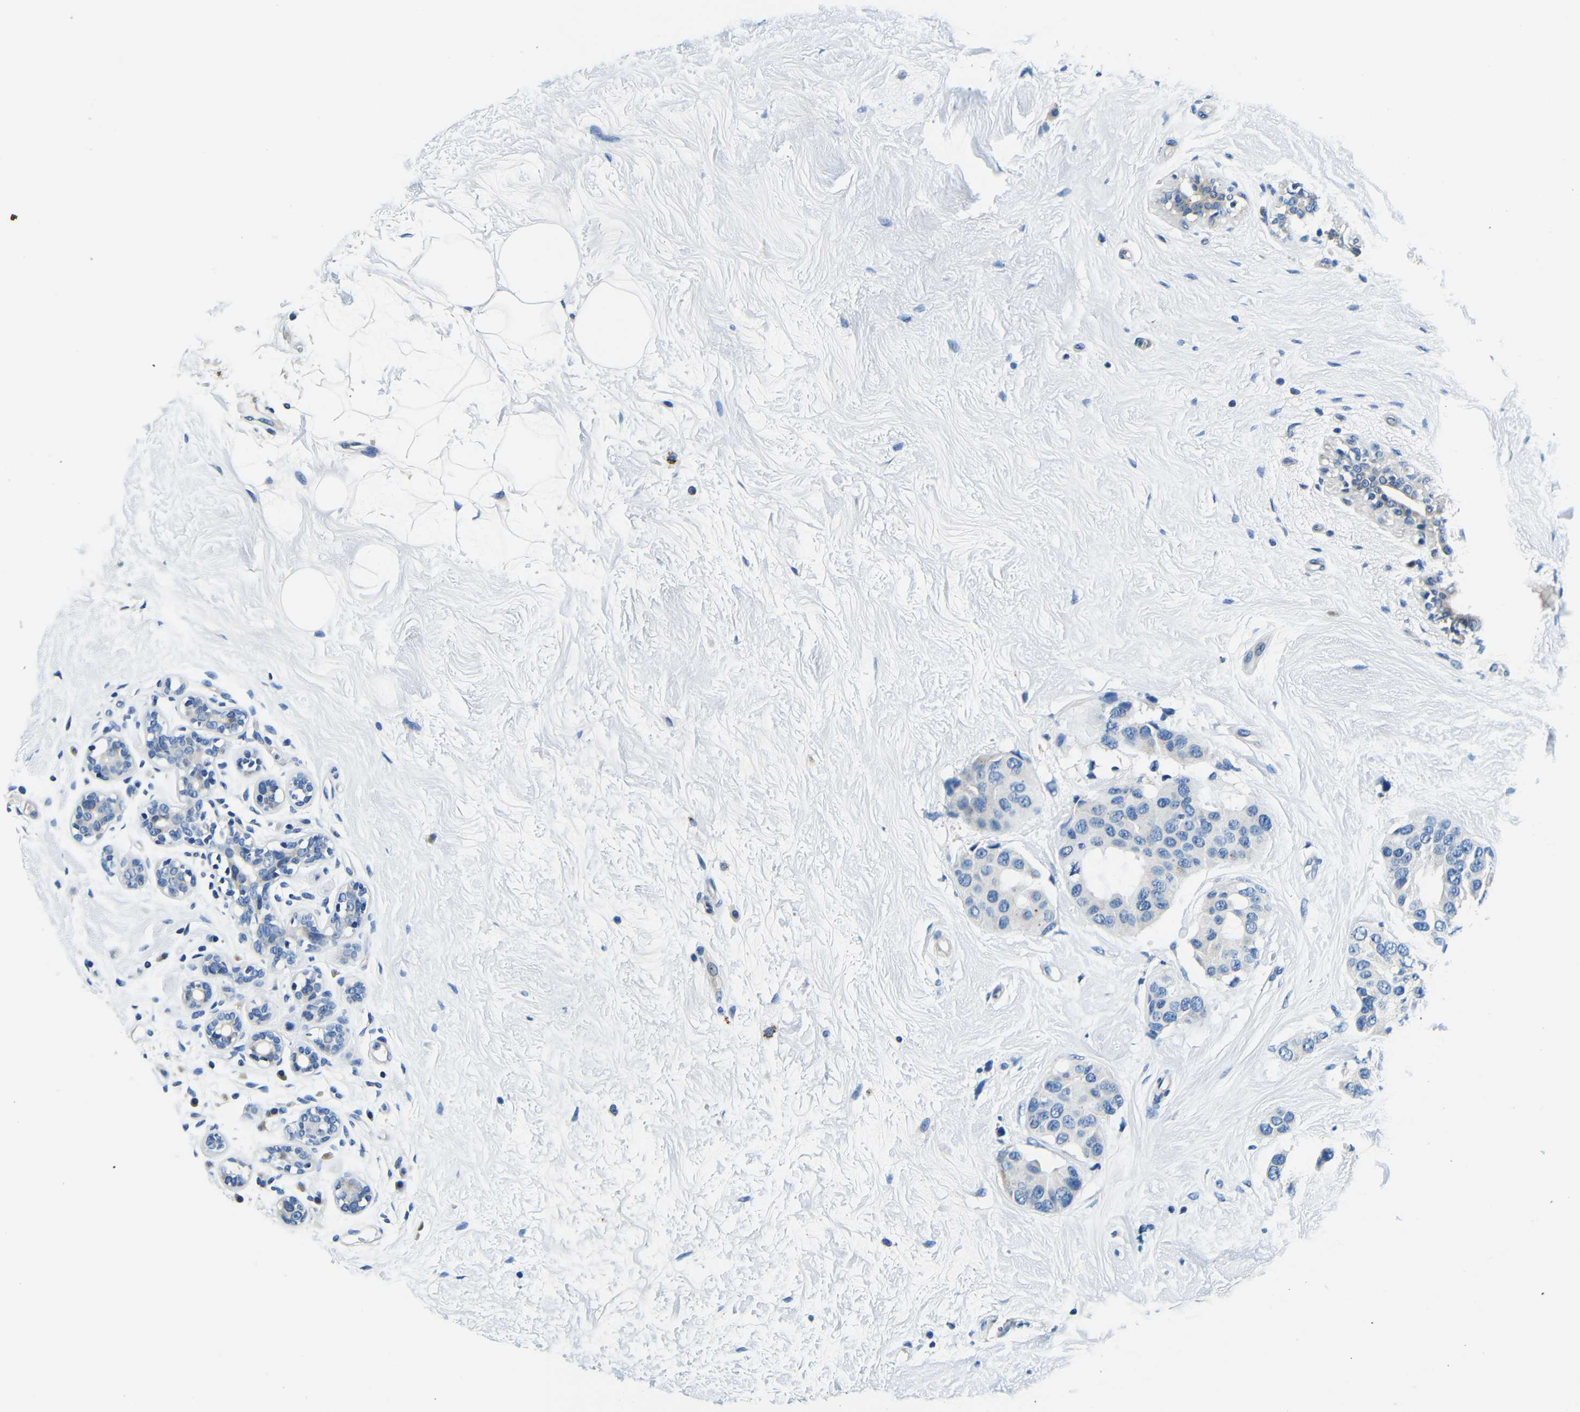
{"staining": {"intensity": "negative", "quantity": "none", "location": "none"}, "tissue": "breast cancer", "cell_type": "Tumor cells", "image_type": "cancer", "snomed": [{"axis": "morphology", "description": "Normal tissue, NOS"}, {"axis": "morphology", "description": "Duct carcinoma"}, {"axis": "topography", "description": "Breast"}], "caption": "Protein analysis of invasive ductal carcinoma (breast) shows no significant staining in tumor cells. (IHC, brightfield microscopy, high magnification).", "gene": "FMO5", "patient": {"sex": "female", "age": 39}}